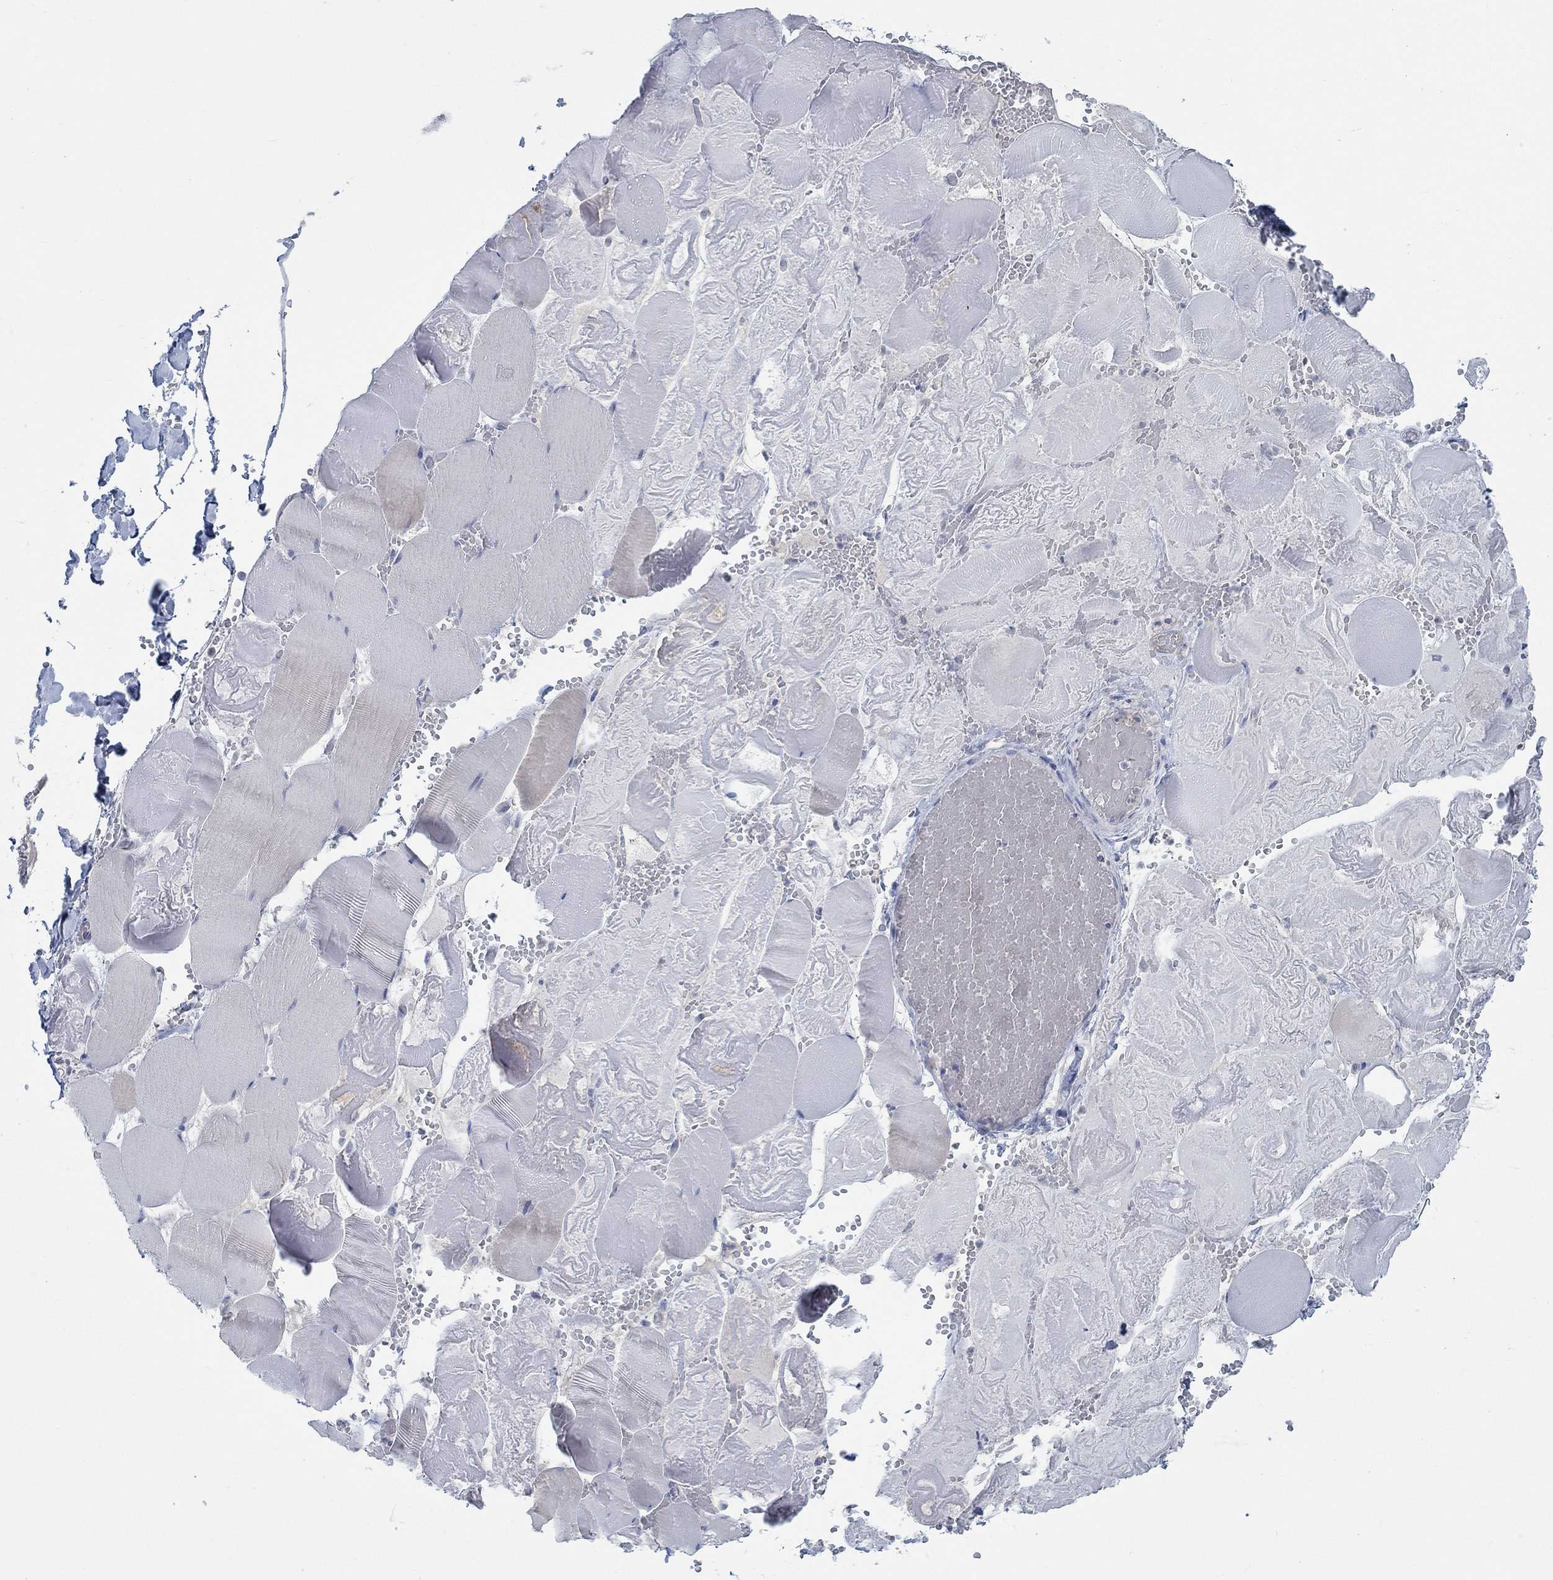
{"staining": {"intensity": "weak", "quantity": "<25%", "location": "cytoplasmic/membranous"}, "tissue": "skeletal muscle", "cell_type": "Myocytes", "image_type": "normal", "snomed": [{"axis": "morphology", "description": "Normal tissue, NOS"}, {"axis": "morphology", "description": "Malignant melanoma, Metastatic site"}, {"axis": "topography", "description": "Skeletal muscle"}], "caption": "Micrograph shows no significant protein positivity in myocytes of benign skeletal muscle. Brightfield microscopy of immunohistochemistry stained with DAB (3,3'-diaminobenzidine) (brown) and hematoxylin (blue), captured at high magnification.", "gene": "TEKT4", "patient": {"sex": "male", "age": 50}}